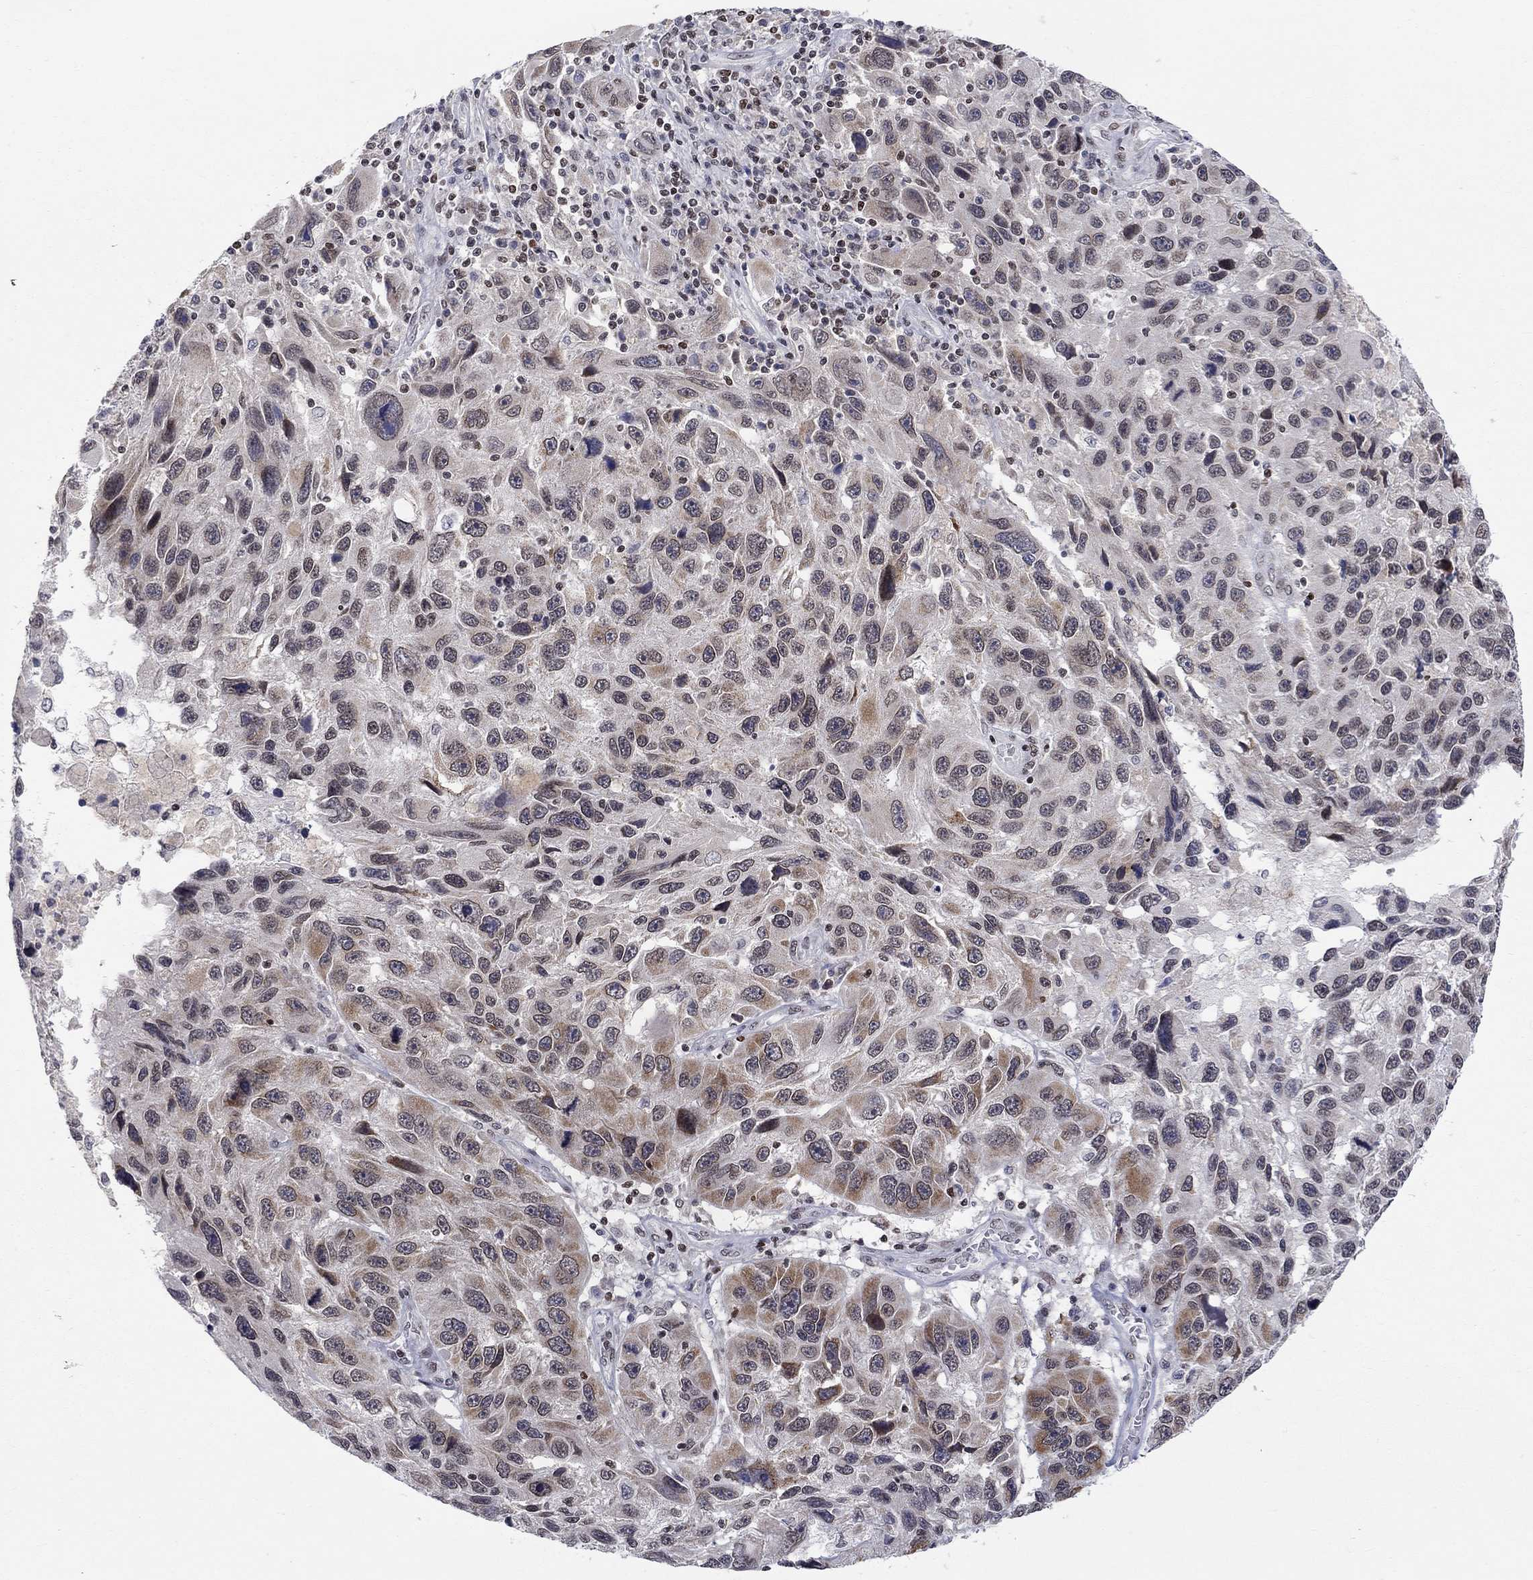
{"staining": {"intensity": "moderate", "quantity": "<25%", "location": "cytoplasmic/membranous"}, "tissue": "melanoma", "cell_type": "Tumor cells", "image_type": "cancer", "snomed": [{"axis": "morphology", "description": "Malignant melanoma, NOS"}, {"axis": "topography", "description": "Skin"}], "caption": "This micrograph reveals immunohistochemistry staining of human melanoma, with low moderate cytoplasmic/membranous staining in approximately <25% of tumor cells.", "gene": "KLF12", "patient": {"sex": "male", "age": 53}}